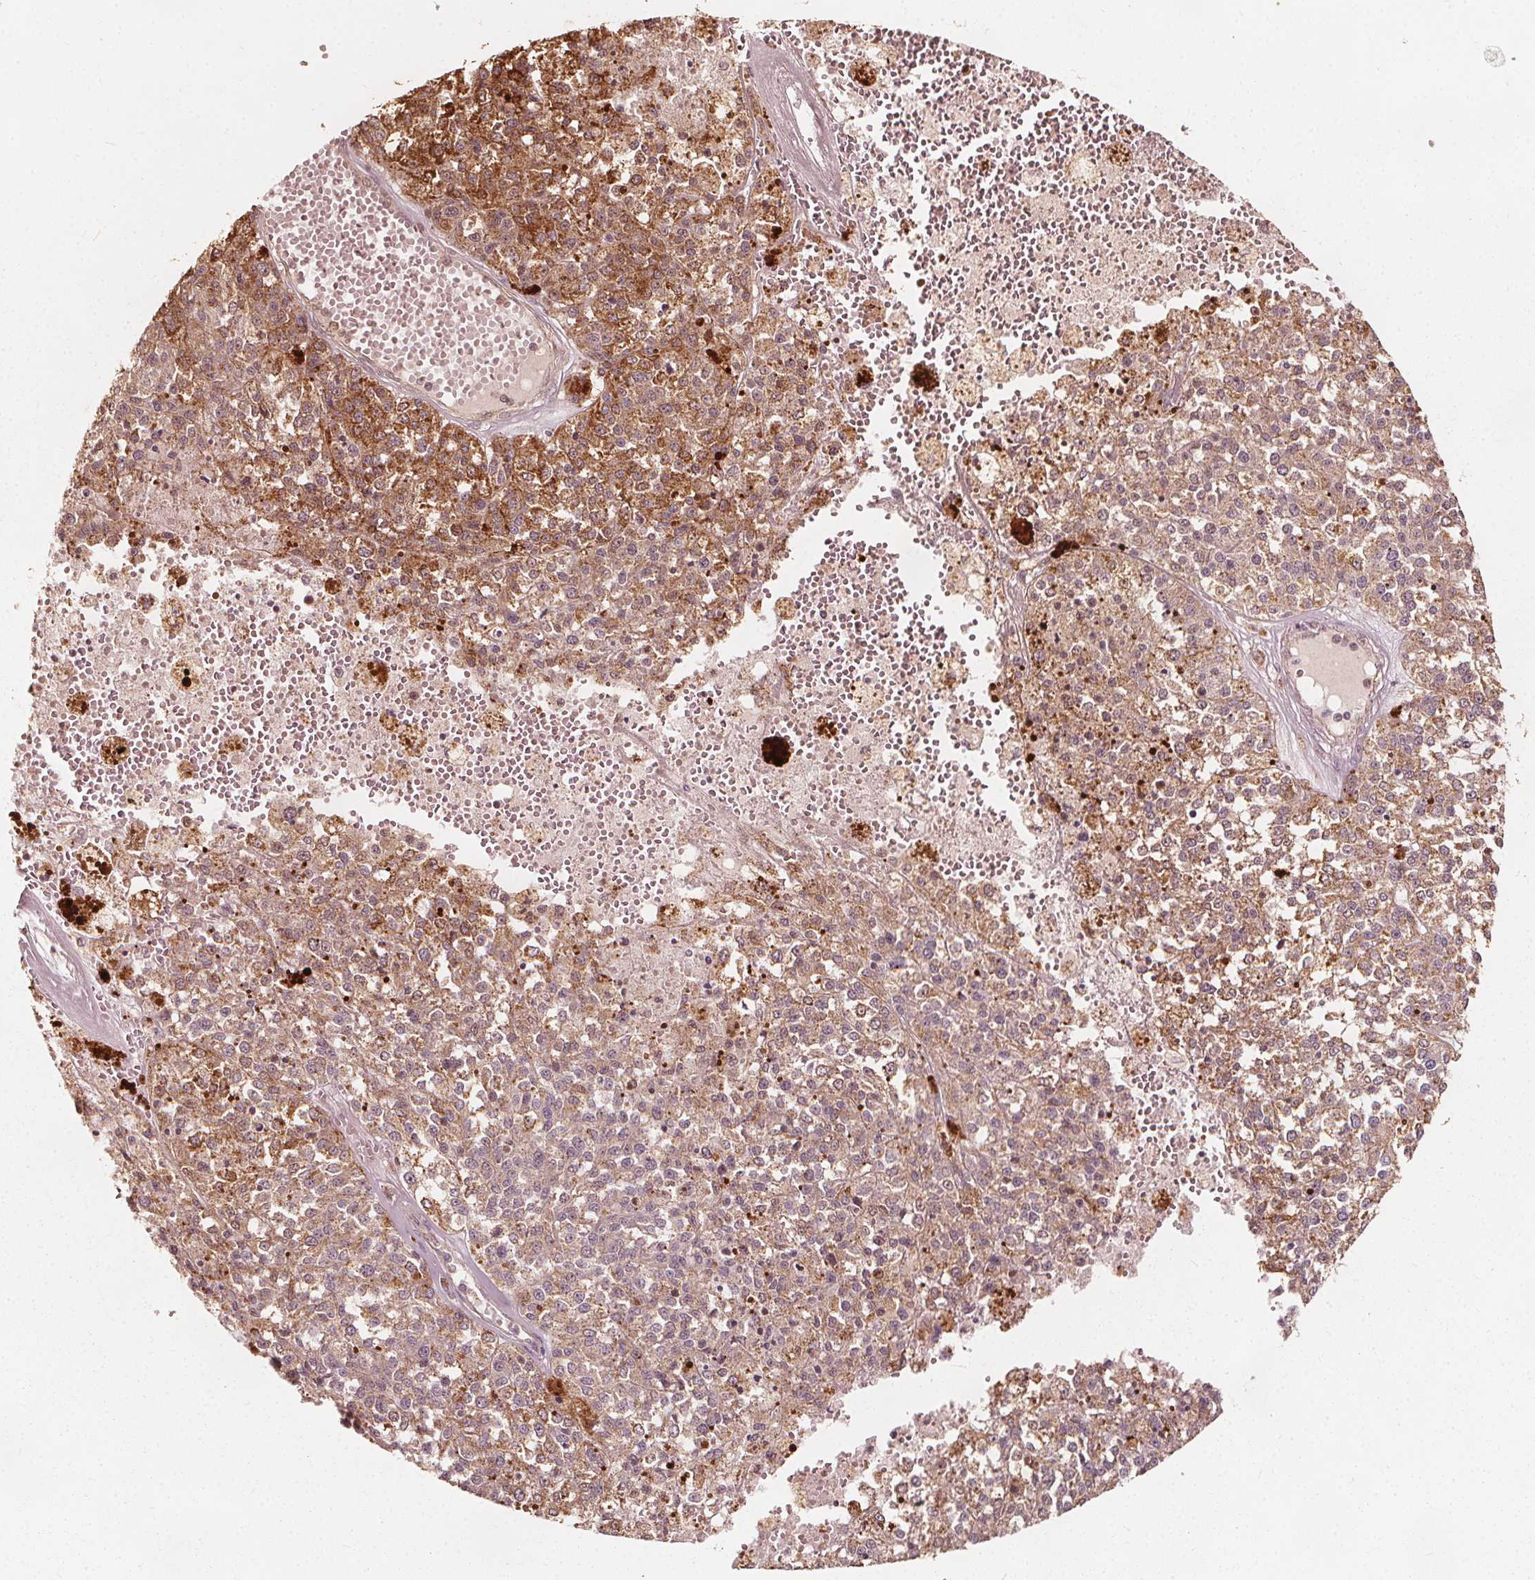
{"staining": {"intensity": "moderate", "quantity": ">75%", "location": "cytoplasmic/membranous"}, "tissue": "melanoma", "cell_type": "Tumor cells", "image_type": "cancer", "snomed": [{"axis": "morphology", "description": "Malignant melanoma, Metastatic site"}, {"axis": "topography", "description": "Lymph node"}], "caption": "Melanoma was stained to show a protein in brown. There is medium levels of moderate cytoplasmic/membranous staining in approximately >75% of tumor cells. The staining was performed using DAB to visualize the protein expression in brown, while the nuclei were stained in blue with hematoxylin (Magnification: 20x).", "gene": "AIP", "patient": {"sex": "female", "age": 64}}